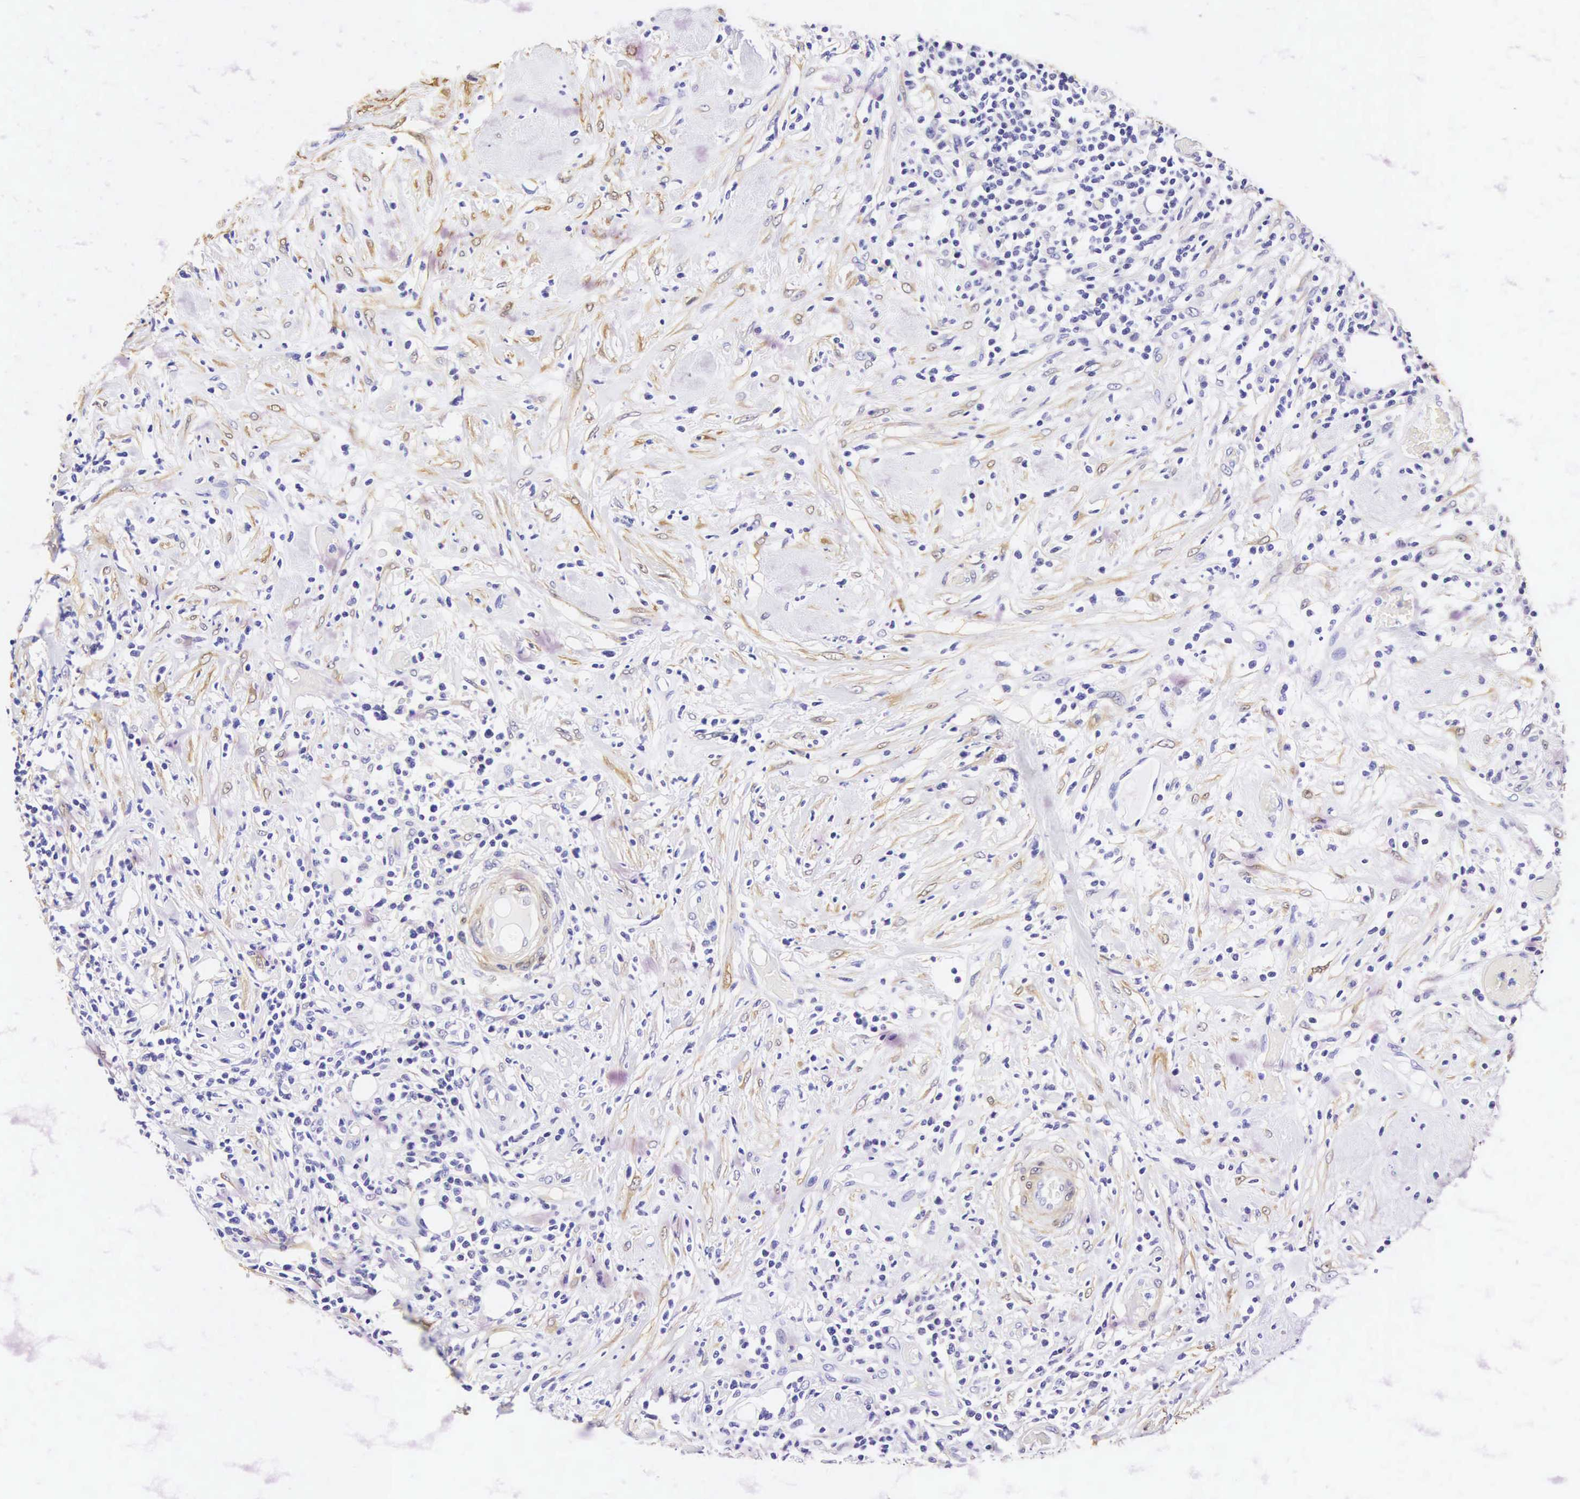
{"staining": {"intensity": "negative", "quantity": "none", "location": "none"}, "tissue": "lymphoma", "cell_type": "Tumor cells", "image_type": "cancer", "snomed": [{"axis": "morphology", "description": "Malignant lymphoma, non-Hodgkin's type, High grade"}, {"axis": "topography", "description": "Colon"}], "caption": "The immunohistochemistry photomicrograph has no significant expression in tumor cells of lymphoma tissue. Nuclei are stained in blue.", "gene": "CNN1", "patient": {"sex": "male", "age": 82}}